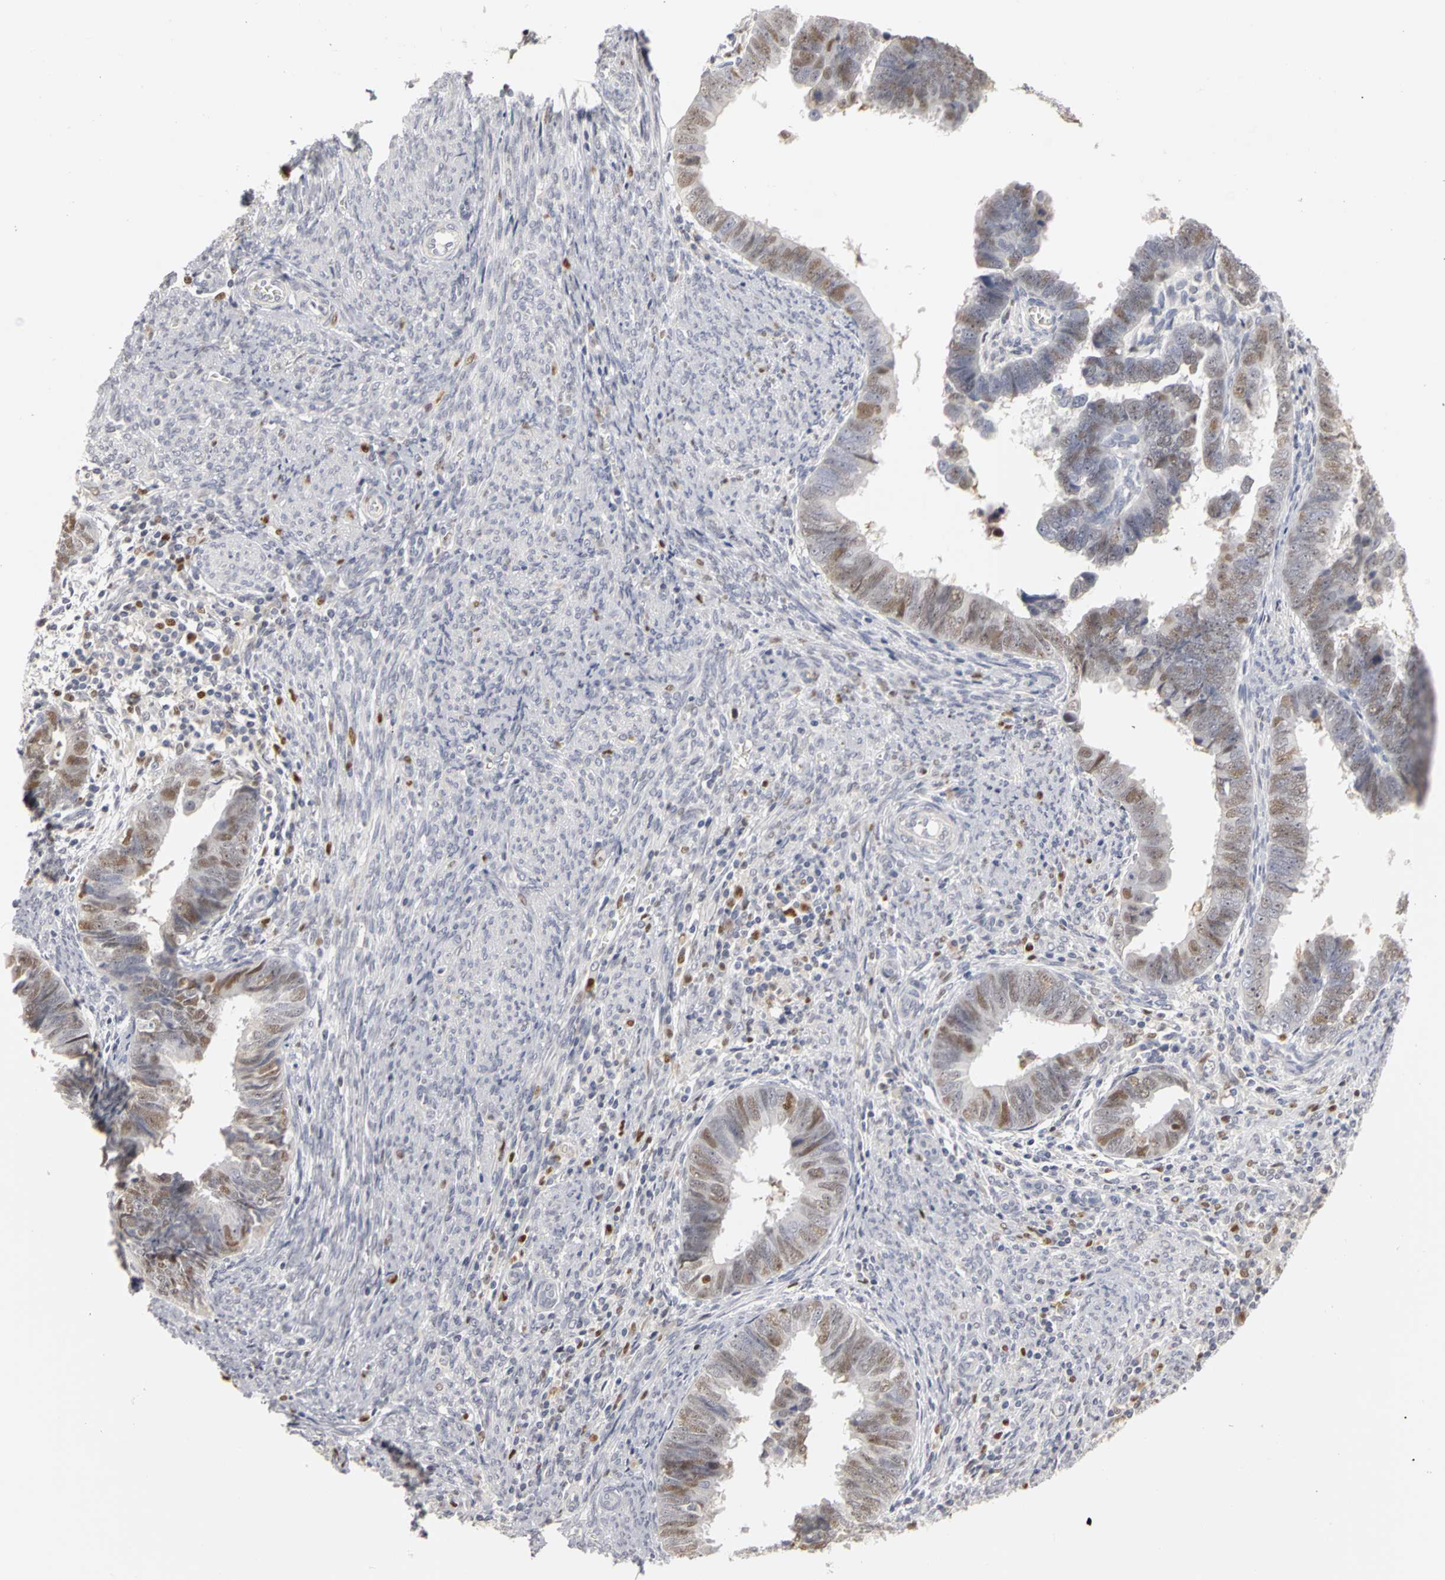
{"staining": {"intensity": "moderate", "quantity": "25%-75%", "location": "nuclear"}, "tissue": "endometrial cancer", "cell_type": "Tumor cells", "image_type": "cancer", "snomed": [{"axis": "morphology", "description": "Adenocarcinoma, NOS"}, {"axis": "topography", "description": "Endometrium"}], "caption": "Immunohistochemical staining of human endometrial cancer (adenocarcinoma) demonstrates moderate nuclear protein positivity in about 25%-75% of tumor cells. (DAB (3,3'-diaminobenzidine) IHC, brown staining for protein, blue staining for nuclei).", "gene": "MCM6", "patient": {"sex": "female", "age": 75}}